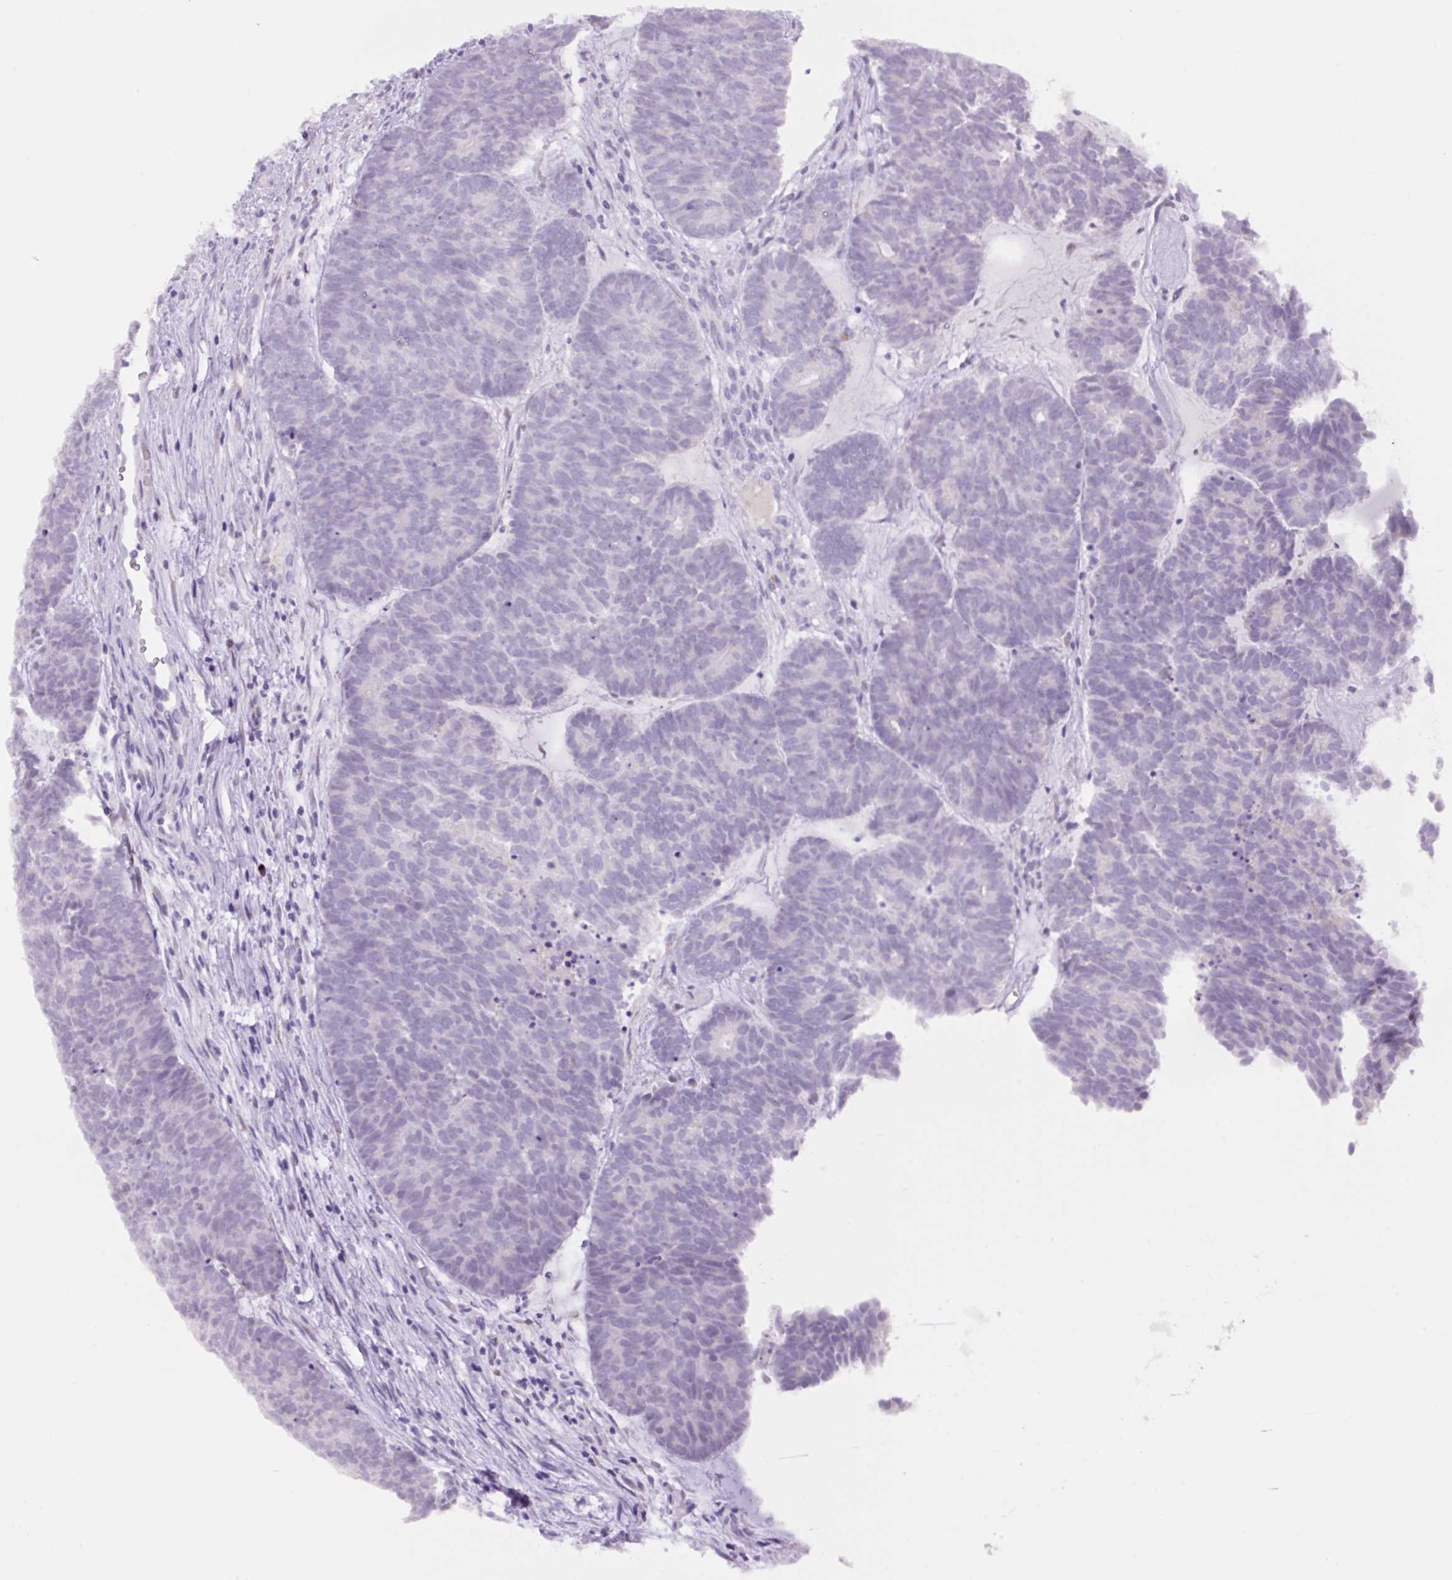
{"staining": {"intensity": "negative", "quantity": "none", "location": "none"}, "tissue": "head and neck cancer", "cell_type": "Tumor cells", "image_type": "cancer", "snomed": [{"axis": "morphology", "description": "Adenocarcinoma, NOS"}, {"axis": "topography", "description": "Head-Neck"}], "caption": "This is an immunohistochemistry (IHC) micrograph of human head and neck cancer. There is no expression in tumor cells.", "gene": "MFSD3", "patient": {"sex": "female", "age": 81}}